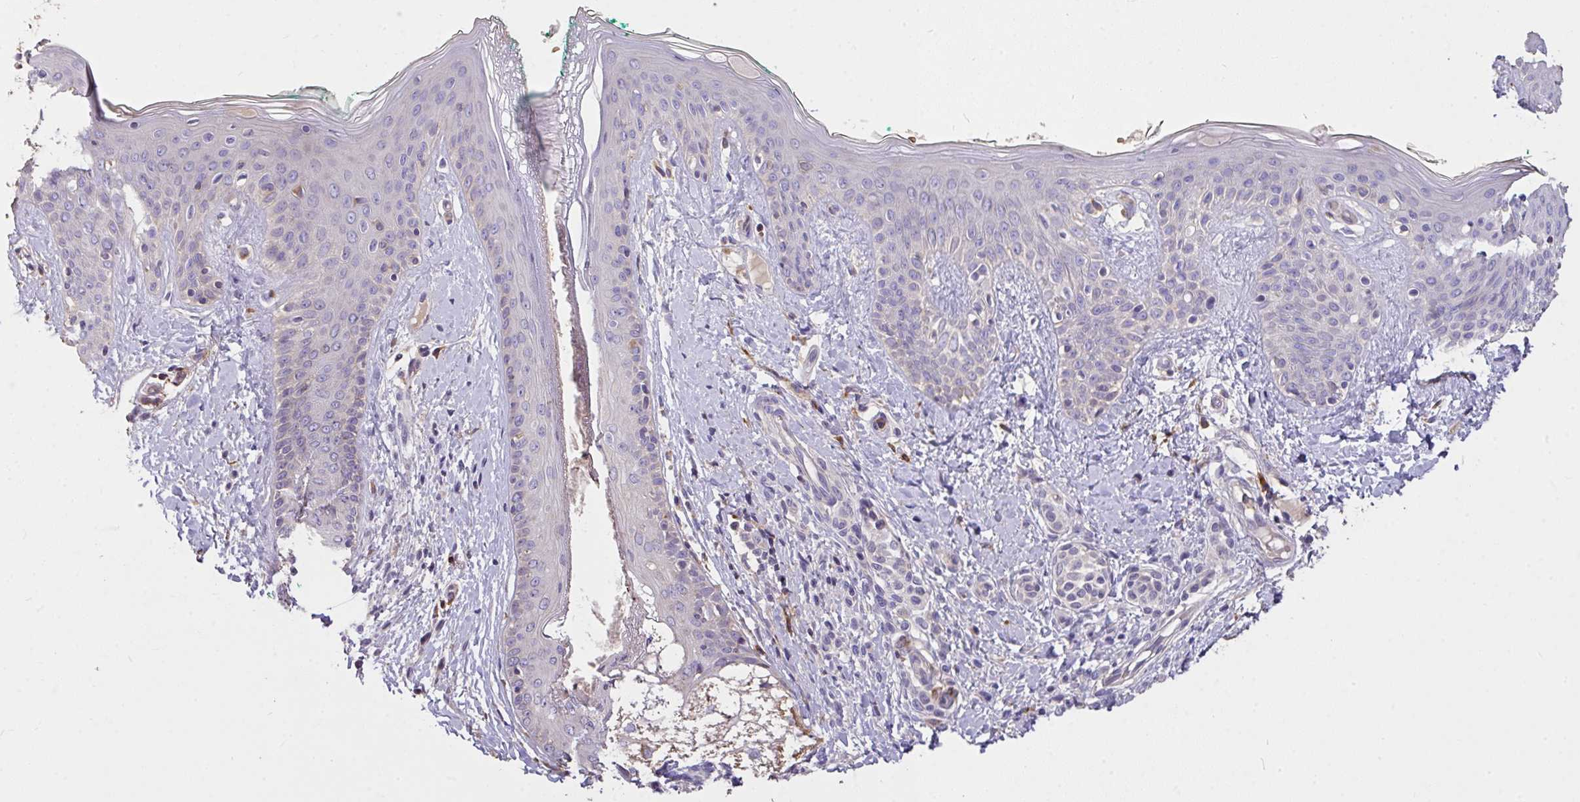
{"staining": {"intensity": "moderate", "quantity": "<25%", "location": "cytoplasmic/membranous"}, "tissue": "skin", "cell_type": "Fibroblasts", "image_type": "normal", "snomed": [{"axis": "morphology", "description": "Normal tissue, NOS"}, {"axis": "topography", "description": "Skin"}], "caption": "A micrograph showing moderate cytoplasmic/membranous staining in about <25% of fibroblasts in unremarkable skin, as visualized by brown immunohistochemical staining.", "gene": "FCER1A", "patient": {"sex": "male", "age": 16}}